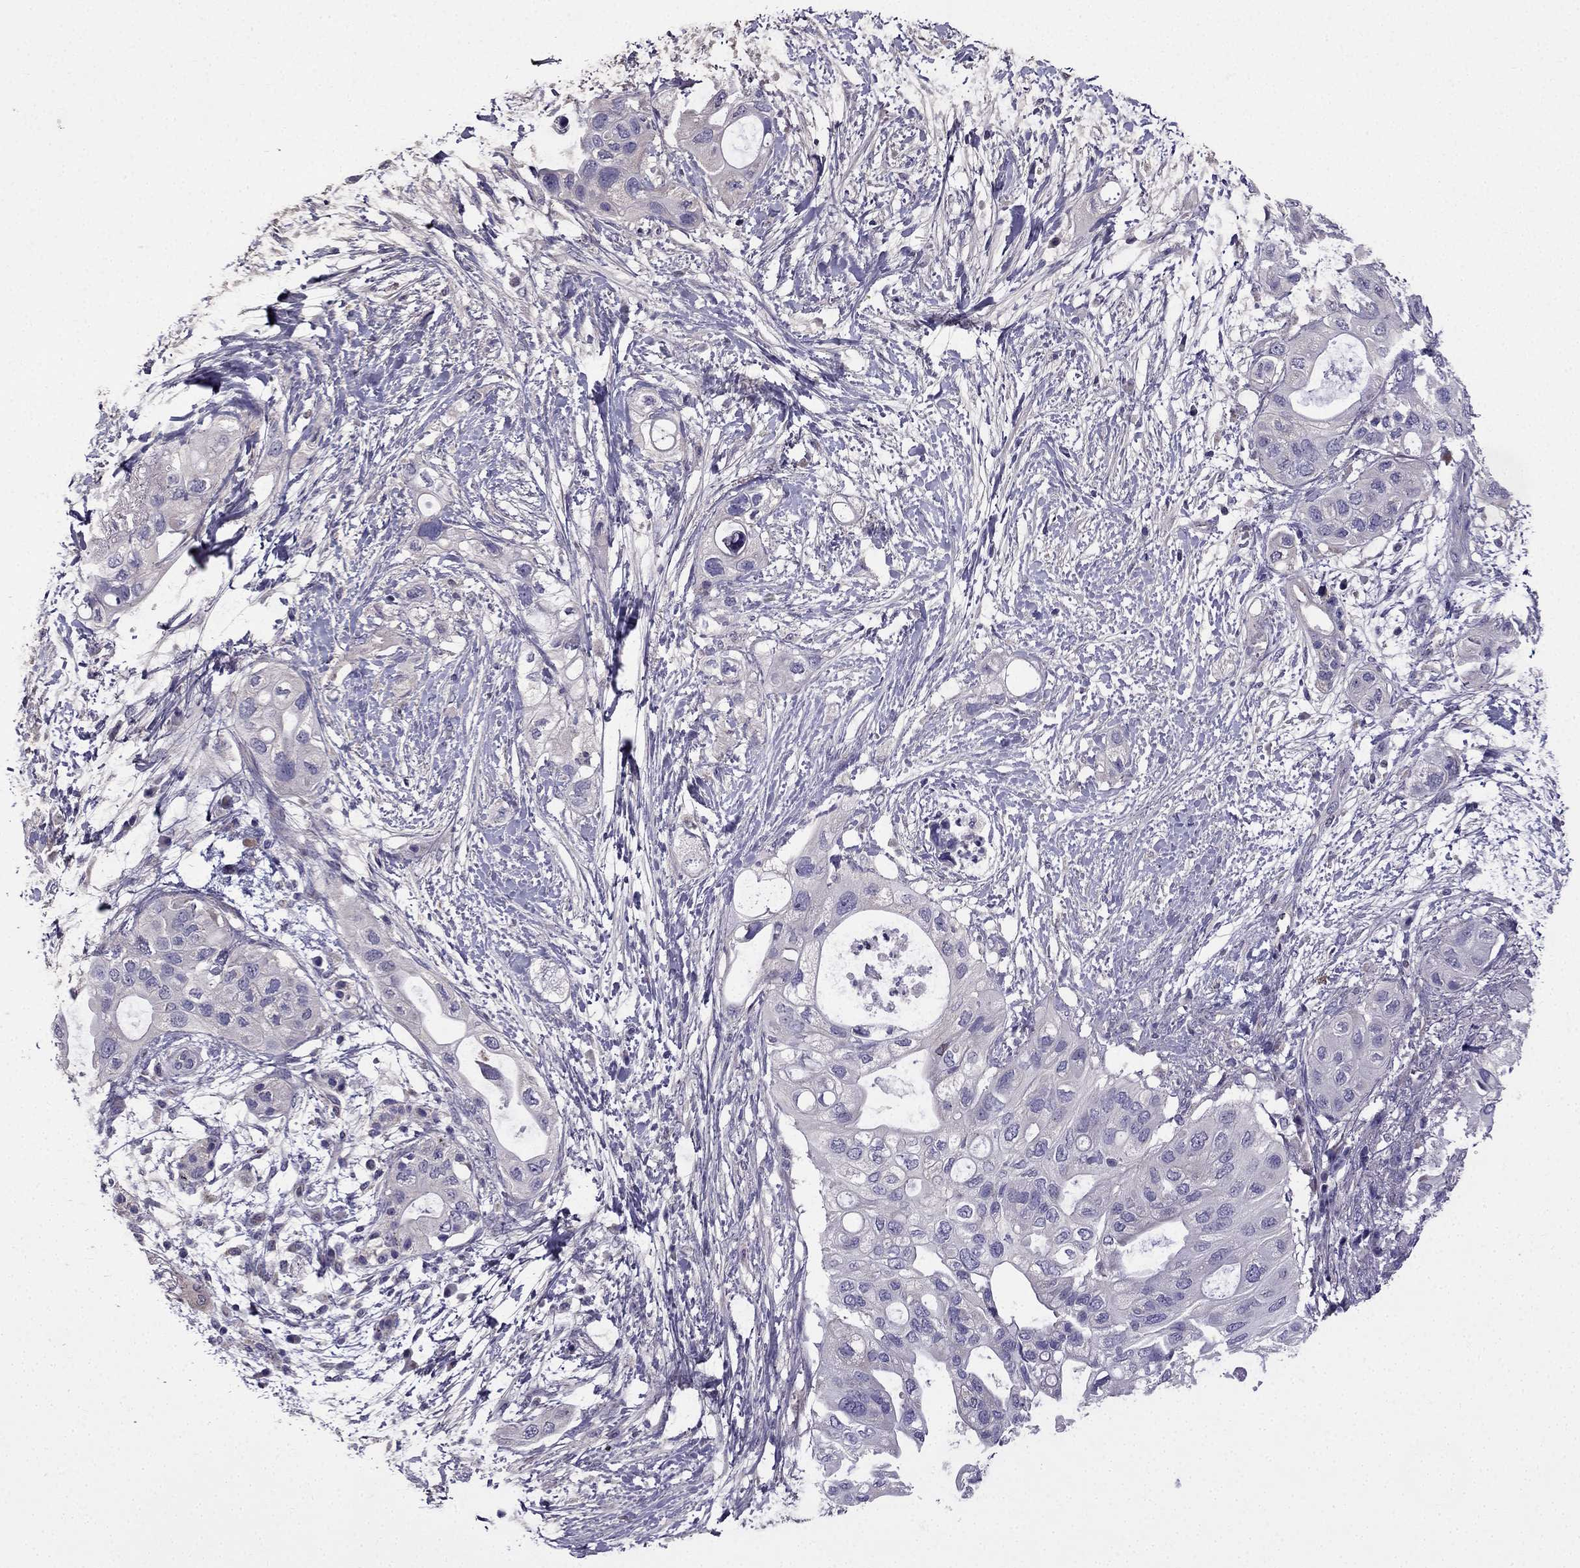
{"staining": {"intensity": "negative", "quantity": "none", "location": "none"}, "tissue": "pancreatic cancer", "cell_type": "Tumor cells", "image_type": "cancer", "snomed": [{"axis": "morphology", "description": "Adenocarcinoma, NOS"}, {"axis": "topography", "description": "Pancreas"}], "caption": "DAB immunohistochemical staining of human adenocarcinoma (pancreatic) displays no significant staining in tumor cells.", "gene": "SLC6A2", "patient": {"sex": "female", "age": 72}}